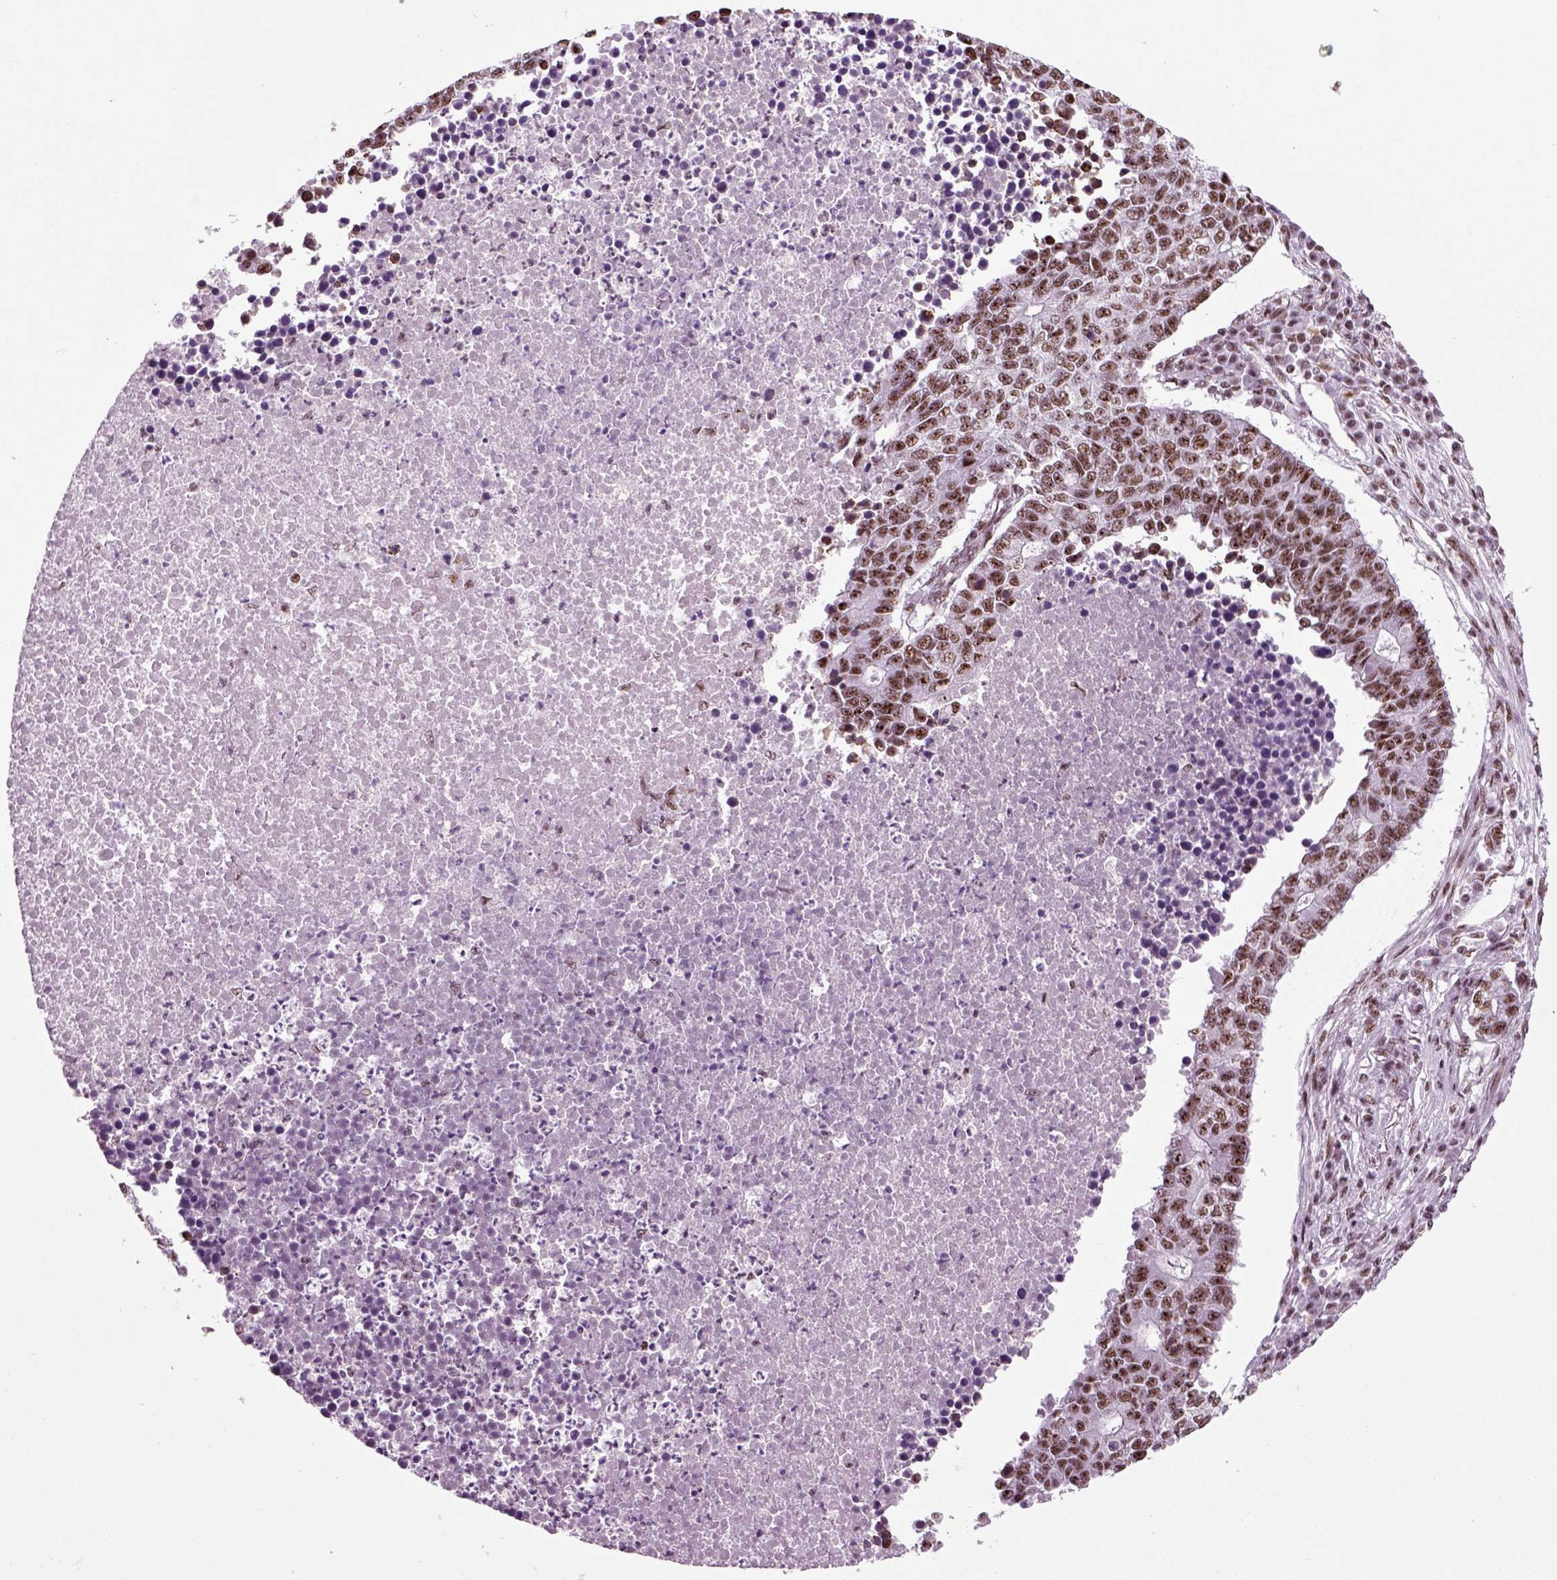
{"staining": {"intensity": "moderate", "quantity": ">75%", "location": "nuclear"}, "tissue": "lung cancer", "cell_type": "Tumor cells", "image_type": "cancer", "snomed": [{"axis": "morphology", "description": "Adenocarcinoma, NOS"}, {"axis": "topography", "description": "Lung"}], "caption": "IHC photomicrograph of neoplastic tissue: human lung cancer (adenocarcinoma) stained using IHC displays medium levels of moderate protein expression localized specifically in the nuclear of tumor cells, appearing as a nuclear brown color.", "gene": "RCOR3", "patient": {"sex": "male", "age": 57}}